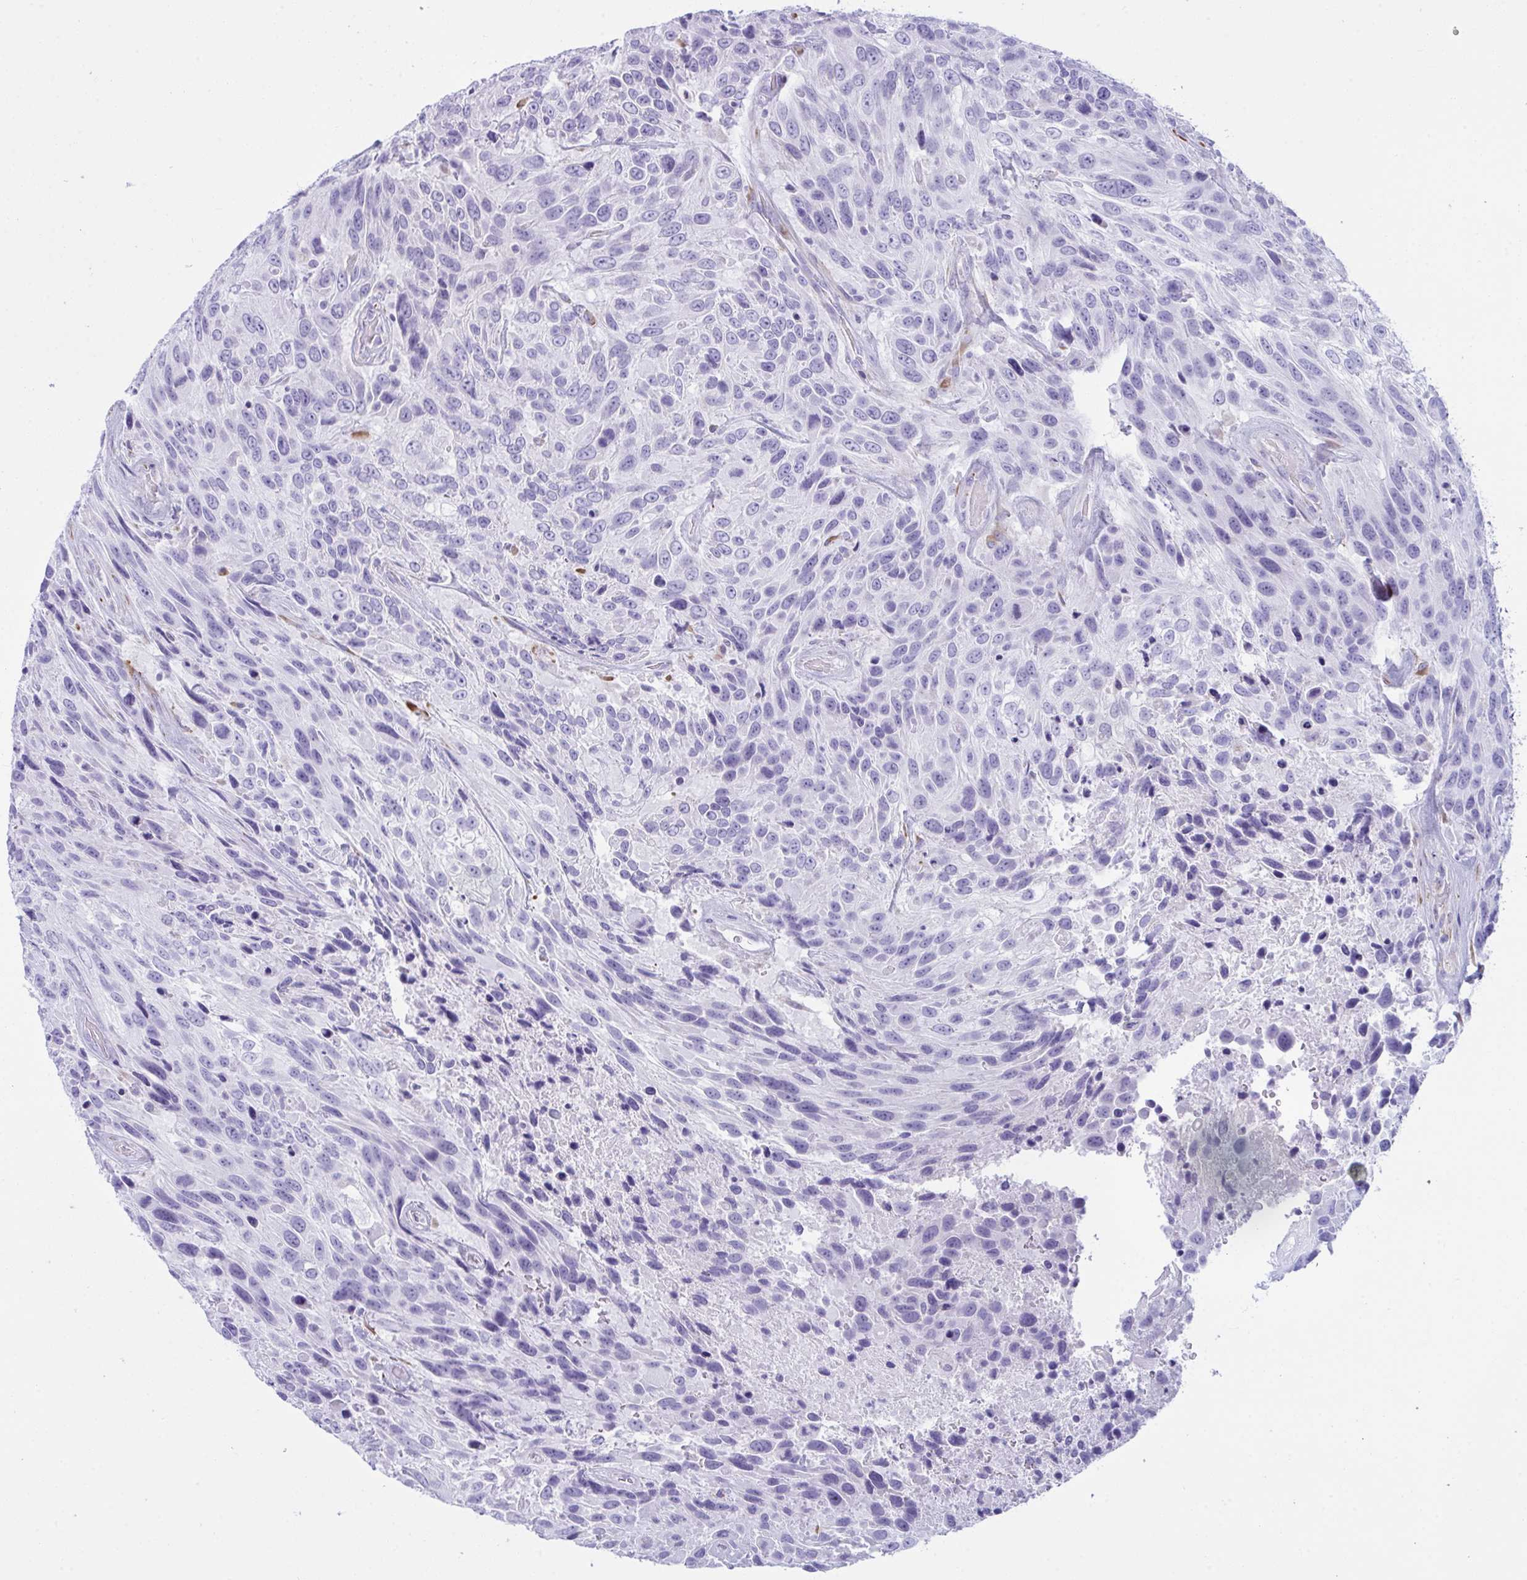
{"staining": {"intensity": "negative", "quantity": "none", "location": "none"}, "tissue": "urothelial cancer", "cell_type": "Tumor cells", "image_type": "cancer", "snomed": [{"axis": "morphology", "description": "Urothelial carcinoma, High grade"}, {"axis": "topography", "description": "Urinary bladder"}], "caption": "This is a micrograph of IHC staining of urothelial cancer, which shows no expression in tumor cells. (DAB immunohistochemistry (IHC) with hematoxylin counter stain).", "gene": "BBS1", "patient": {"sex": "female", "age": 70}}